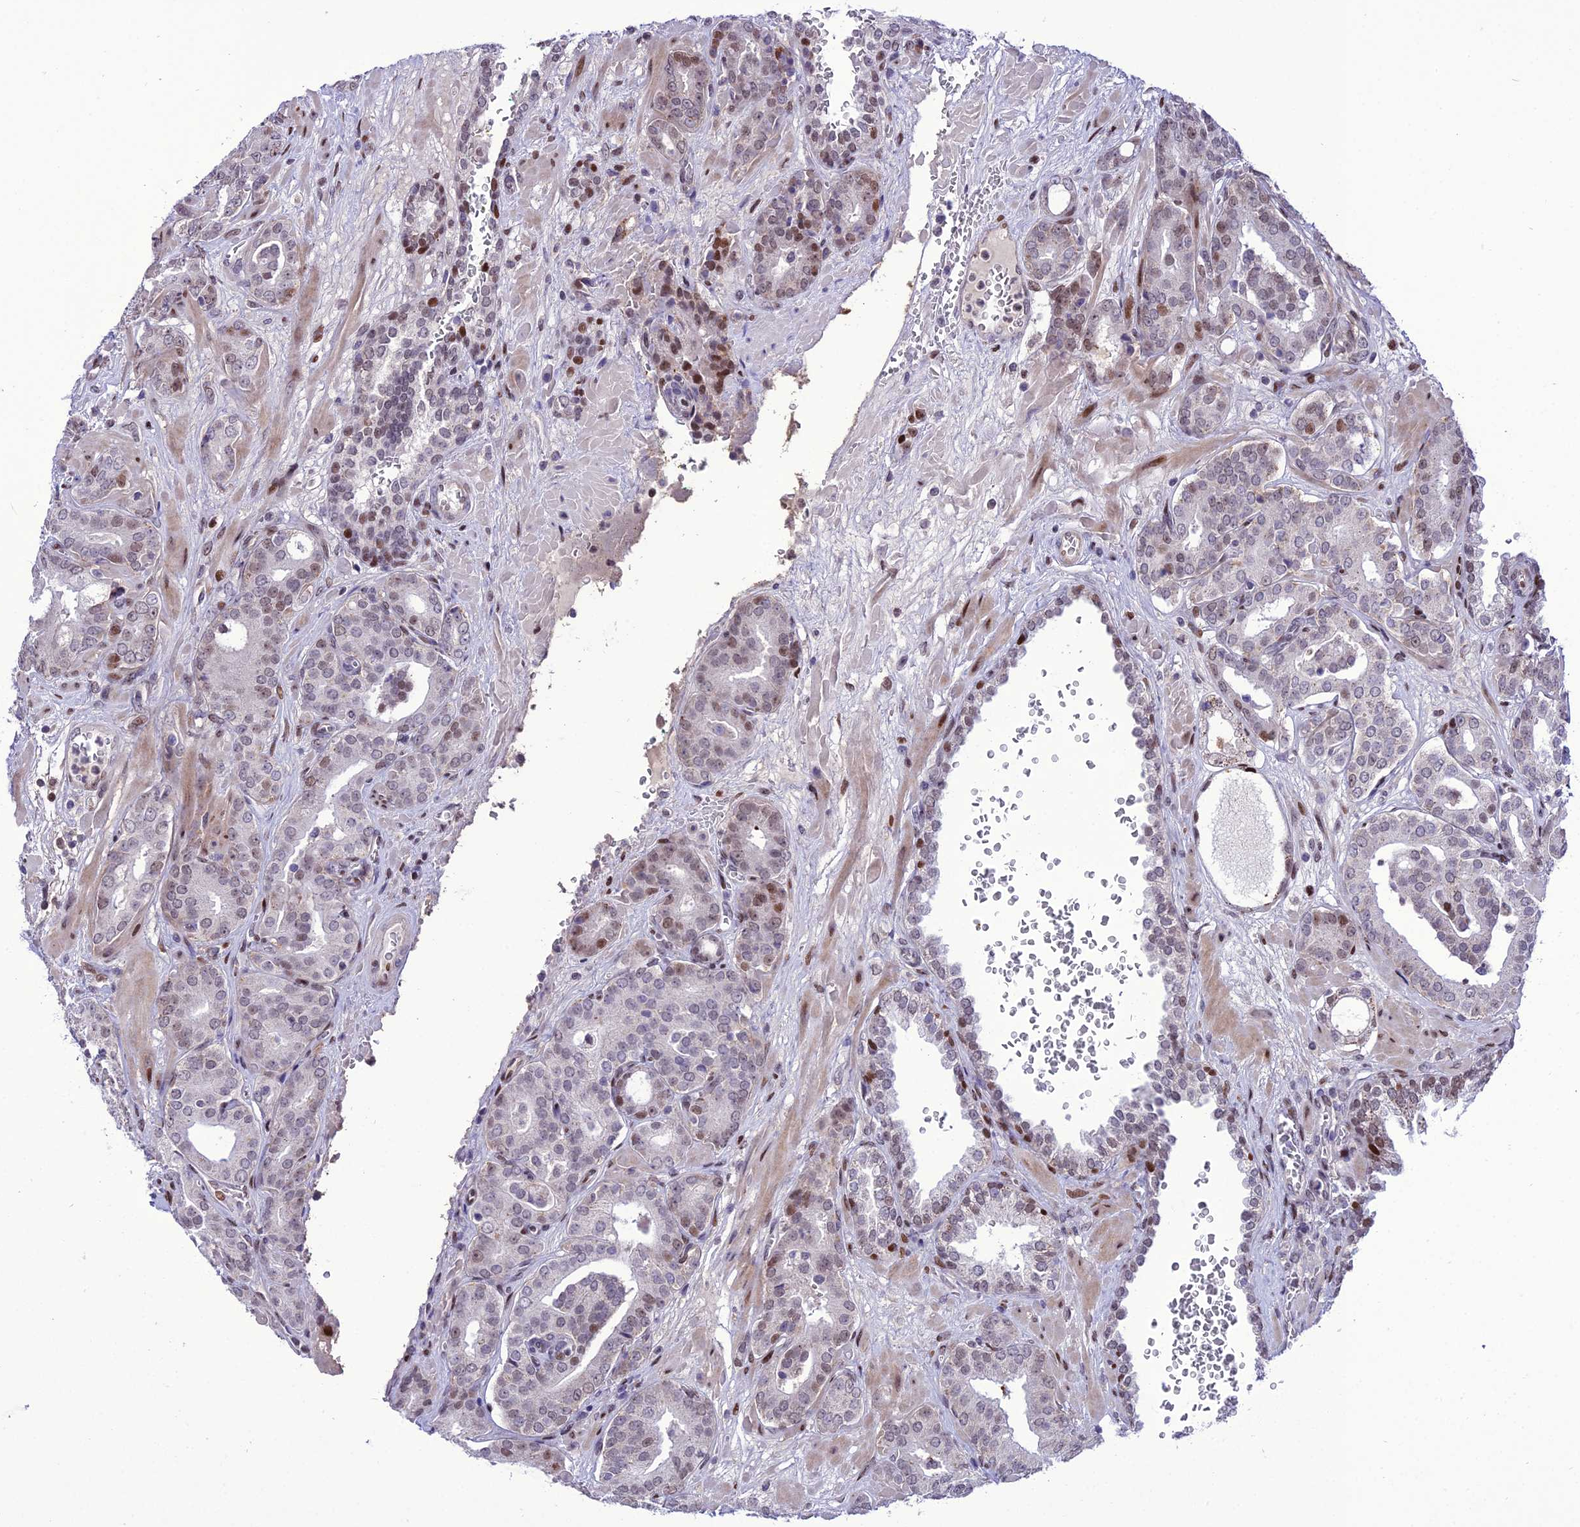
{"staining": {"intensity": "moderate", "quantity": "<25%", "location": "nuclear"}, "tissue": "prostate cancer", "cell_type": "Tumor cells", "image_type": "cancer", "snomed": [{"axis": "morphology", "description": "Adenocarcinoma, High grade"}, {"axis": "topography", "description": "Prostate"}], "caption": "The image displays a brown stain indicating the presence of a protein in the nuclear of tumor cells in prostate cancer. Using DAB (3,3'-diaminobenzidine) (brown) and hematoxylin (blue) stains, captured at high magnification using brightfield microscopy.", "gene": "ZNF707", "patient": {"sex": "male", "age": 66}}